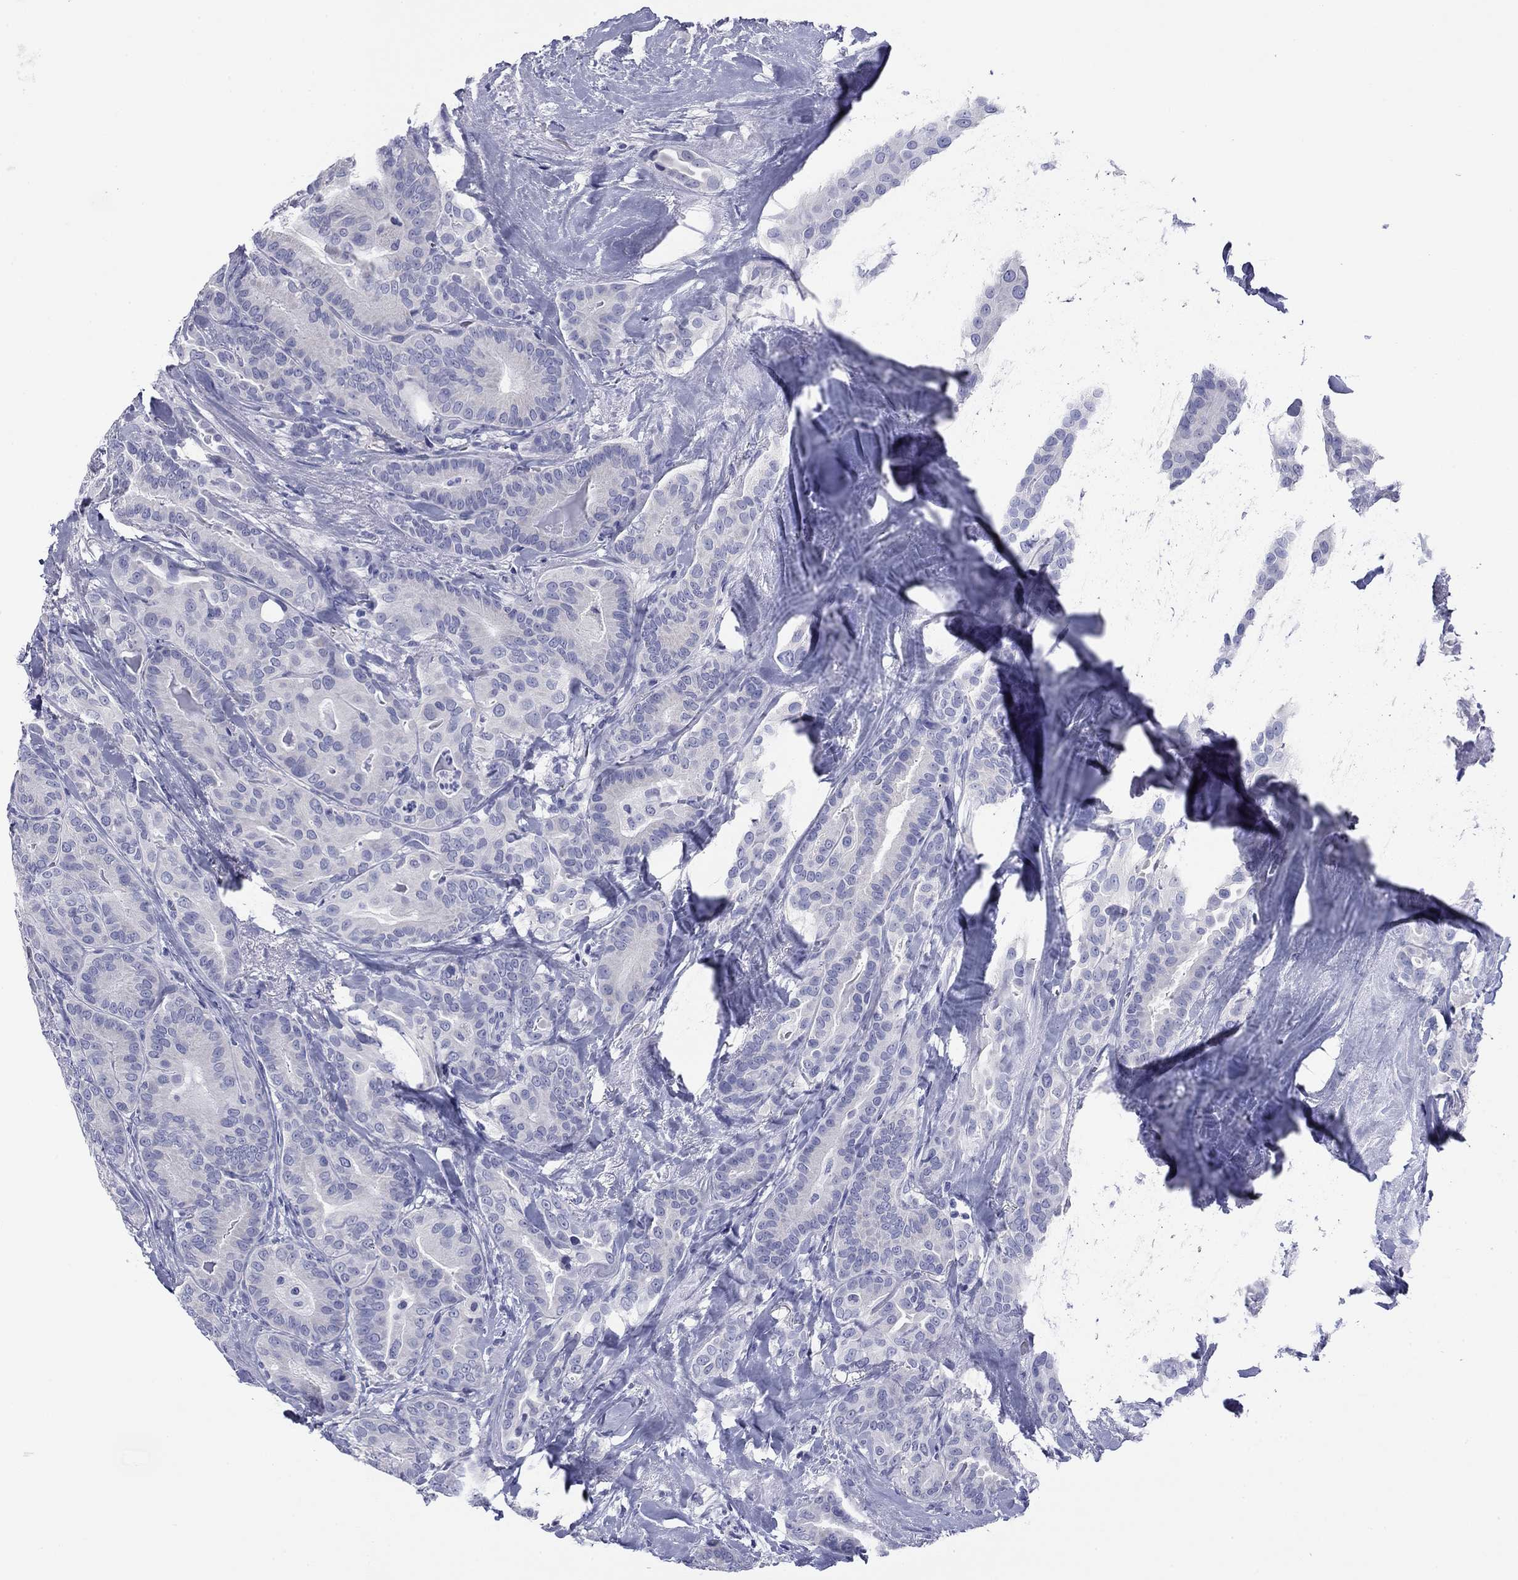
{"staining": {"intensity": "negative", "quantity": "none", "location": "none"}, "tissue": "thyroid cancer", "cell_type": "Tumor cells", "image_type": "cancer", "snomed": [{"axis": "morphology", "description": "Papillary adenocarcinoma, NOS"}, {"axis": "topography", "description": "Thyroid gland"}], "caption": "The immunohistochemistry (IHC) image has no significant staining in tumor cells of thyroid cancer (papillary adenocarcinoma) tissue.", "gene": "ABCC2", "patient": {"sex": "male", "age": 61}}